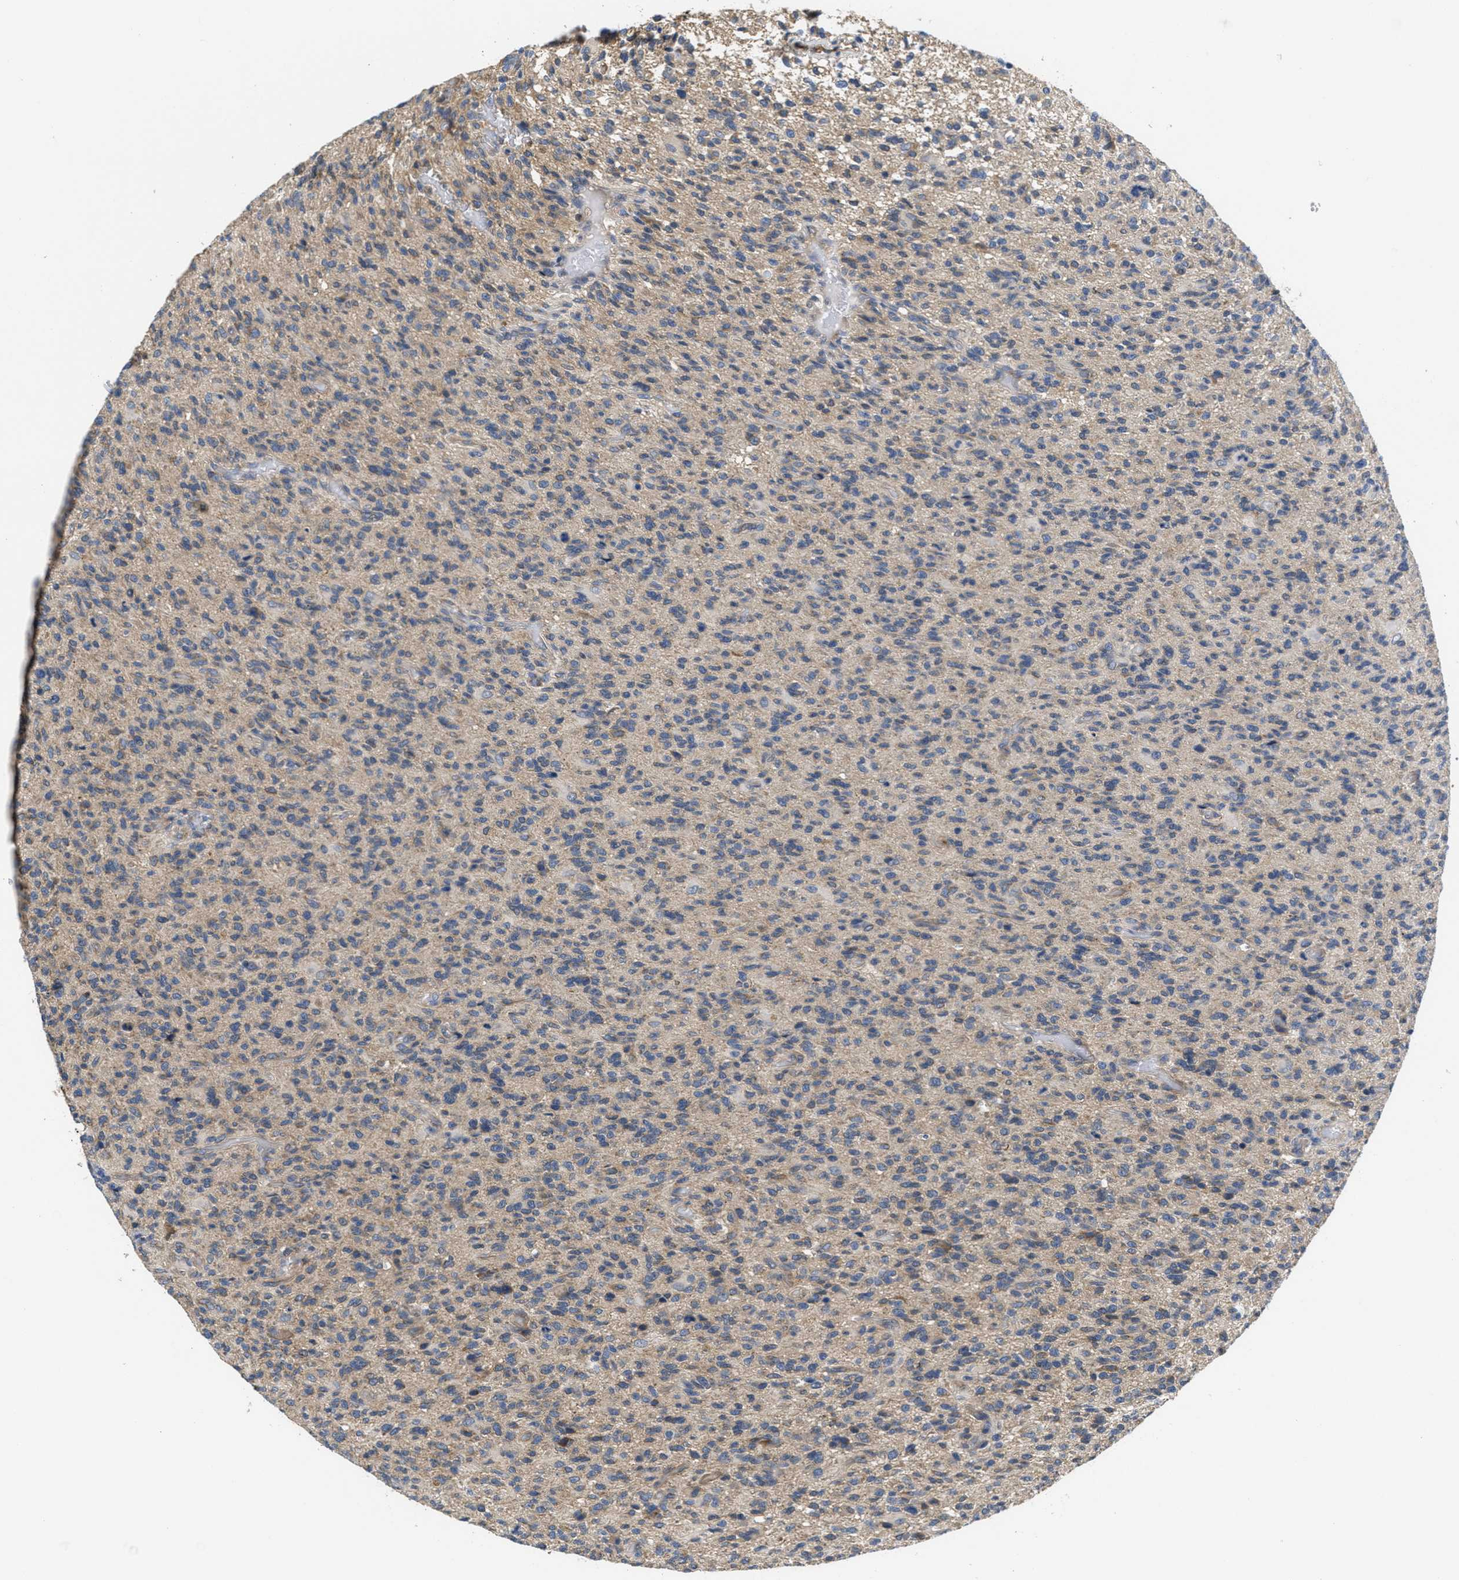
{"staining": {"intensity": "negative", "quantity": "none", "location": "none"}, "tissue": "glioma", "cell_type": "Tumor cells", "image_type": "cancer", "snomed": [{"axis": "morphology", "description": "Glioma, malignant, High grade"}, {"axis": "topography", "description": "Brain"}], "caption": "There is no significant positivity in tumor cells of glioma.", "gene": "GALK1", "patient": {"sex": "male", "age": 71}}